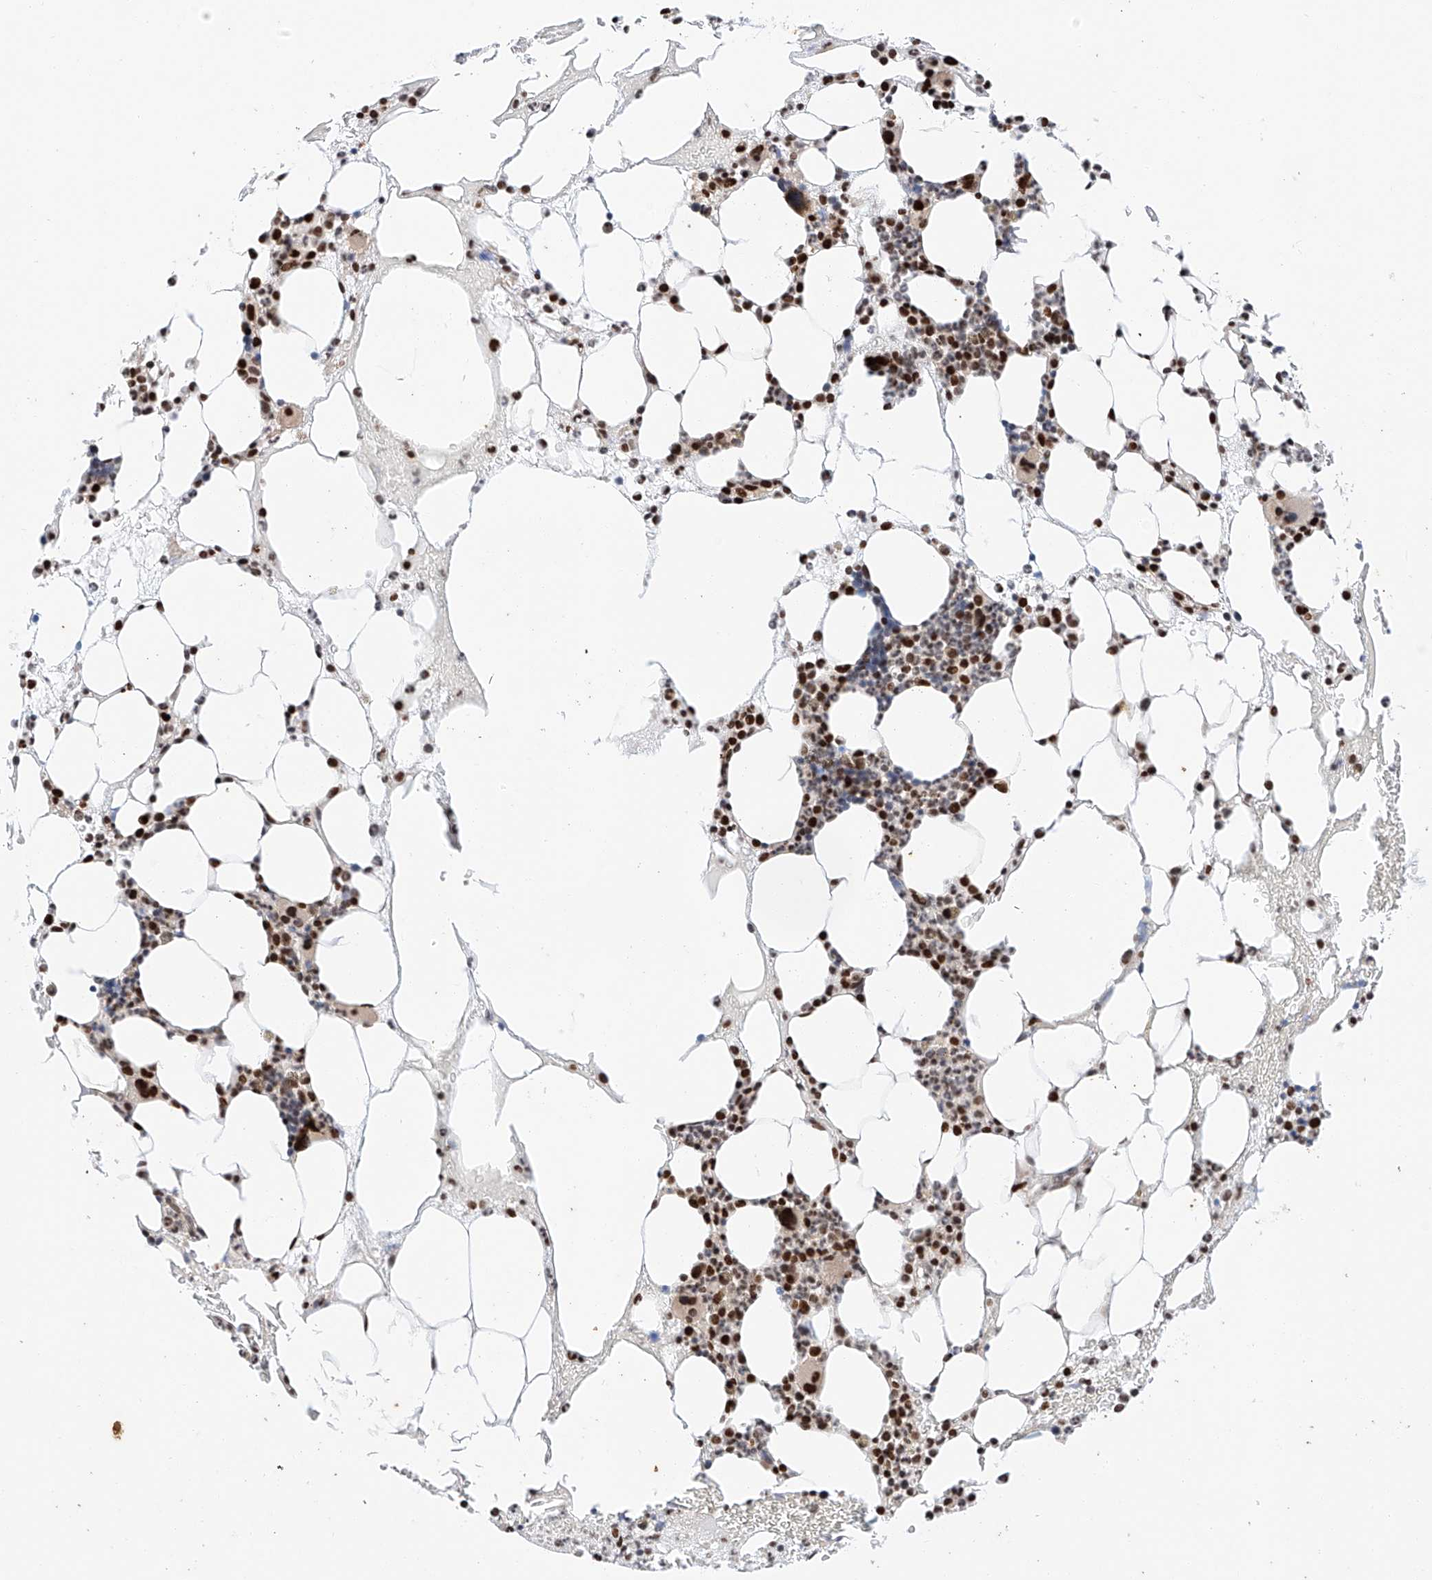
{"staining": {"intensity": "strong", "quantity": "25%-75%", "location": "nuclear"}, "tissue": "bone marrow", "cell_type": "Hematopoietic cells", "image_type": "normal", "snomed": [{"axis": "morphology", "description": "Normal tissue, NOS"}, {"axis": "morphology", "description": "Inflammation, NOS"}, {"axis": "topography", "description": "Bone marrow"}], "caption": "Bone marrow stained with DAB immunohistochemistry exhibits high levels of strong nuclear staining in about 25%-75% of hematopoietic cells. (DAB IHC with brightfield microscopy, high magnification).", "gene": "HDAC9", "patient": {"sex": "female", "age": 78}}